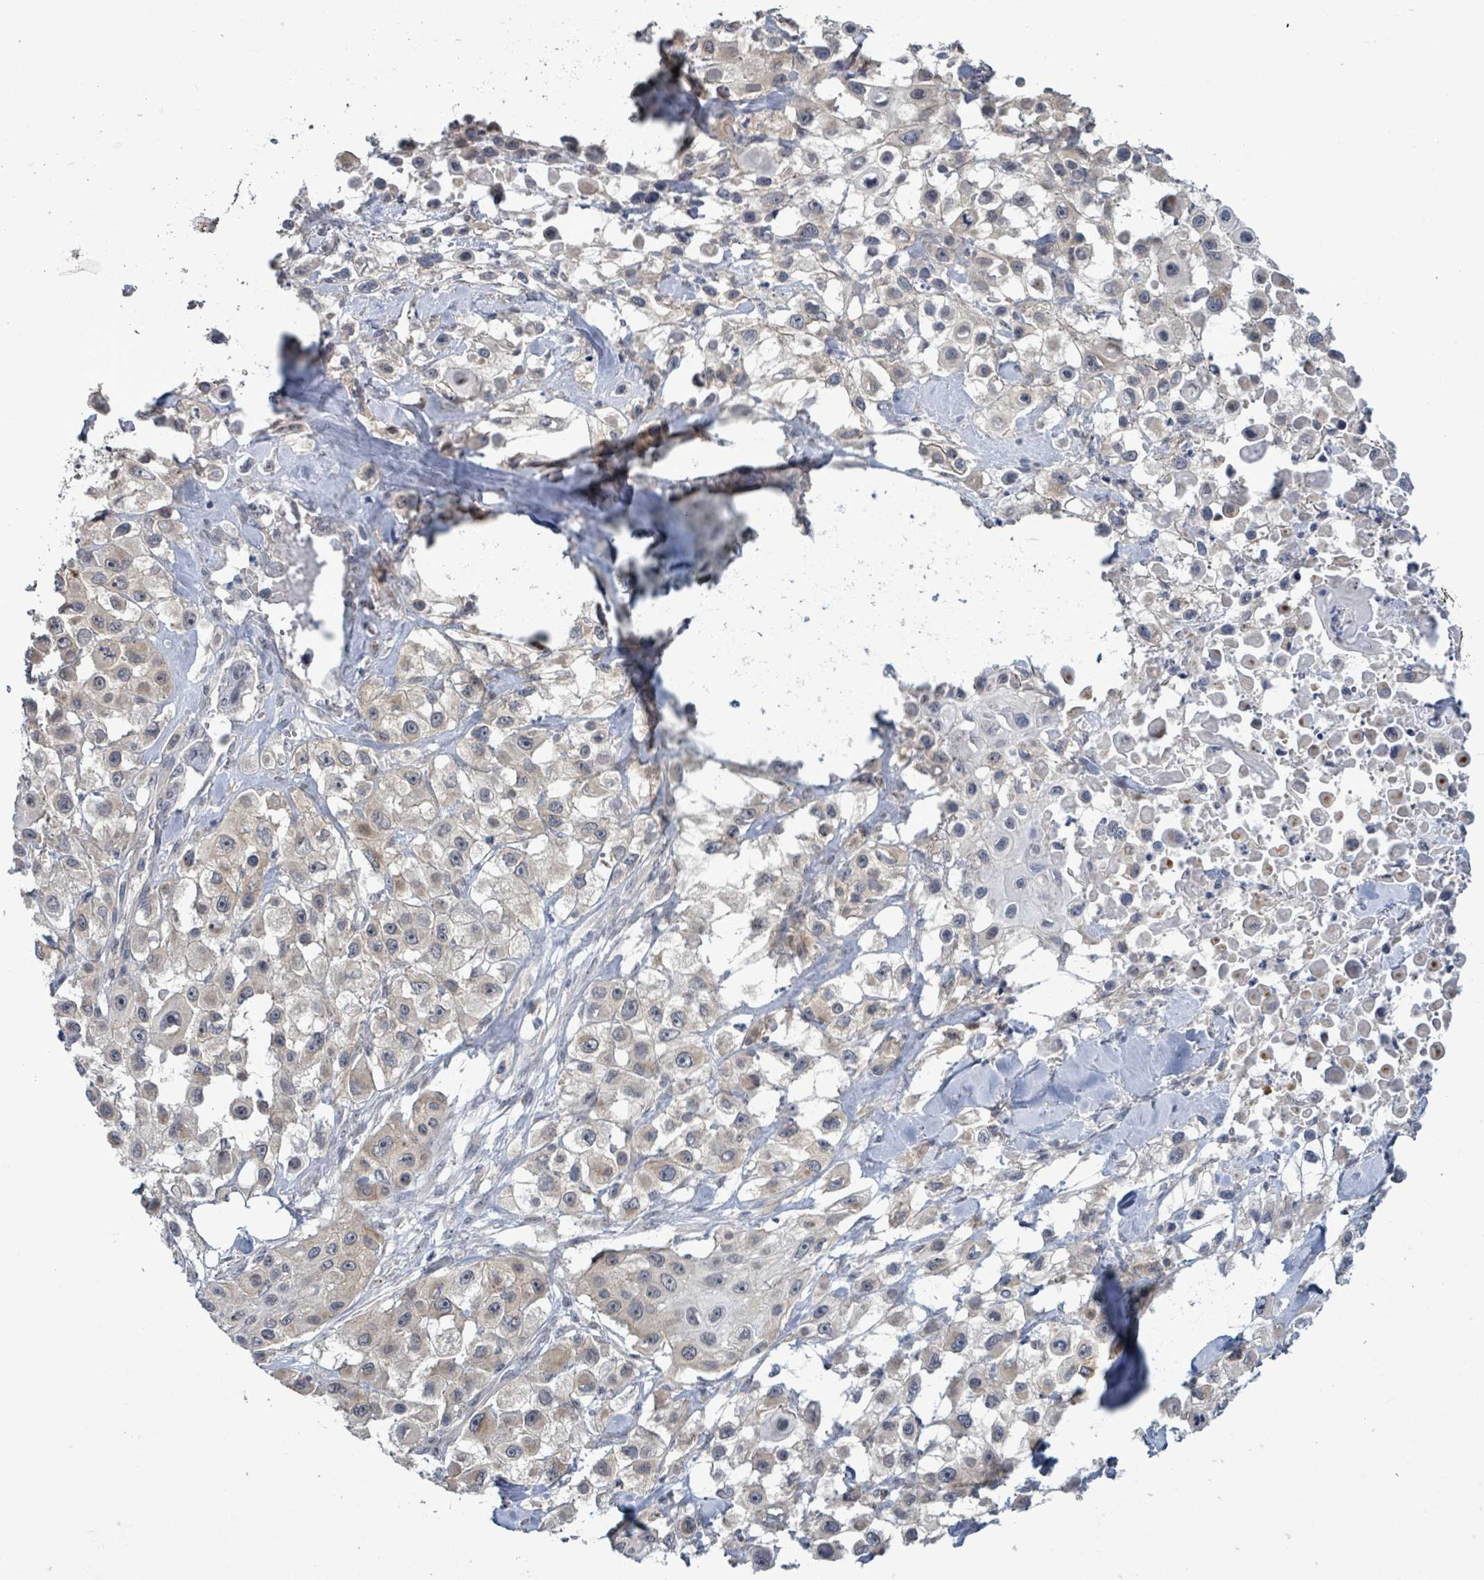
{"staining": {"intensity": "weak", "quantity": "<25%", "location": "cytoplasmic/membranous"}, "tissue": "skin cancer", "cell_type": "Tumor cells", "image_type": "cancer", "snomed": [{"axis": "morphology", "description": "Squamous cell carcinoma, NOS"}, {"axis": "topography", "description": "Skin"}], "caption": "Human squamous cell carcinoma (skin) stained for a protein using immunohistochemistry (IHC) reveals no positivity in tumor cells.", "gene": "AMMECR1", "patient": {"sex": "male", "age": 63}}